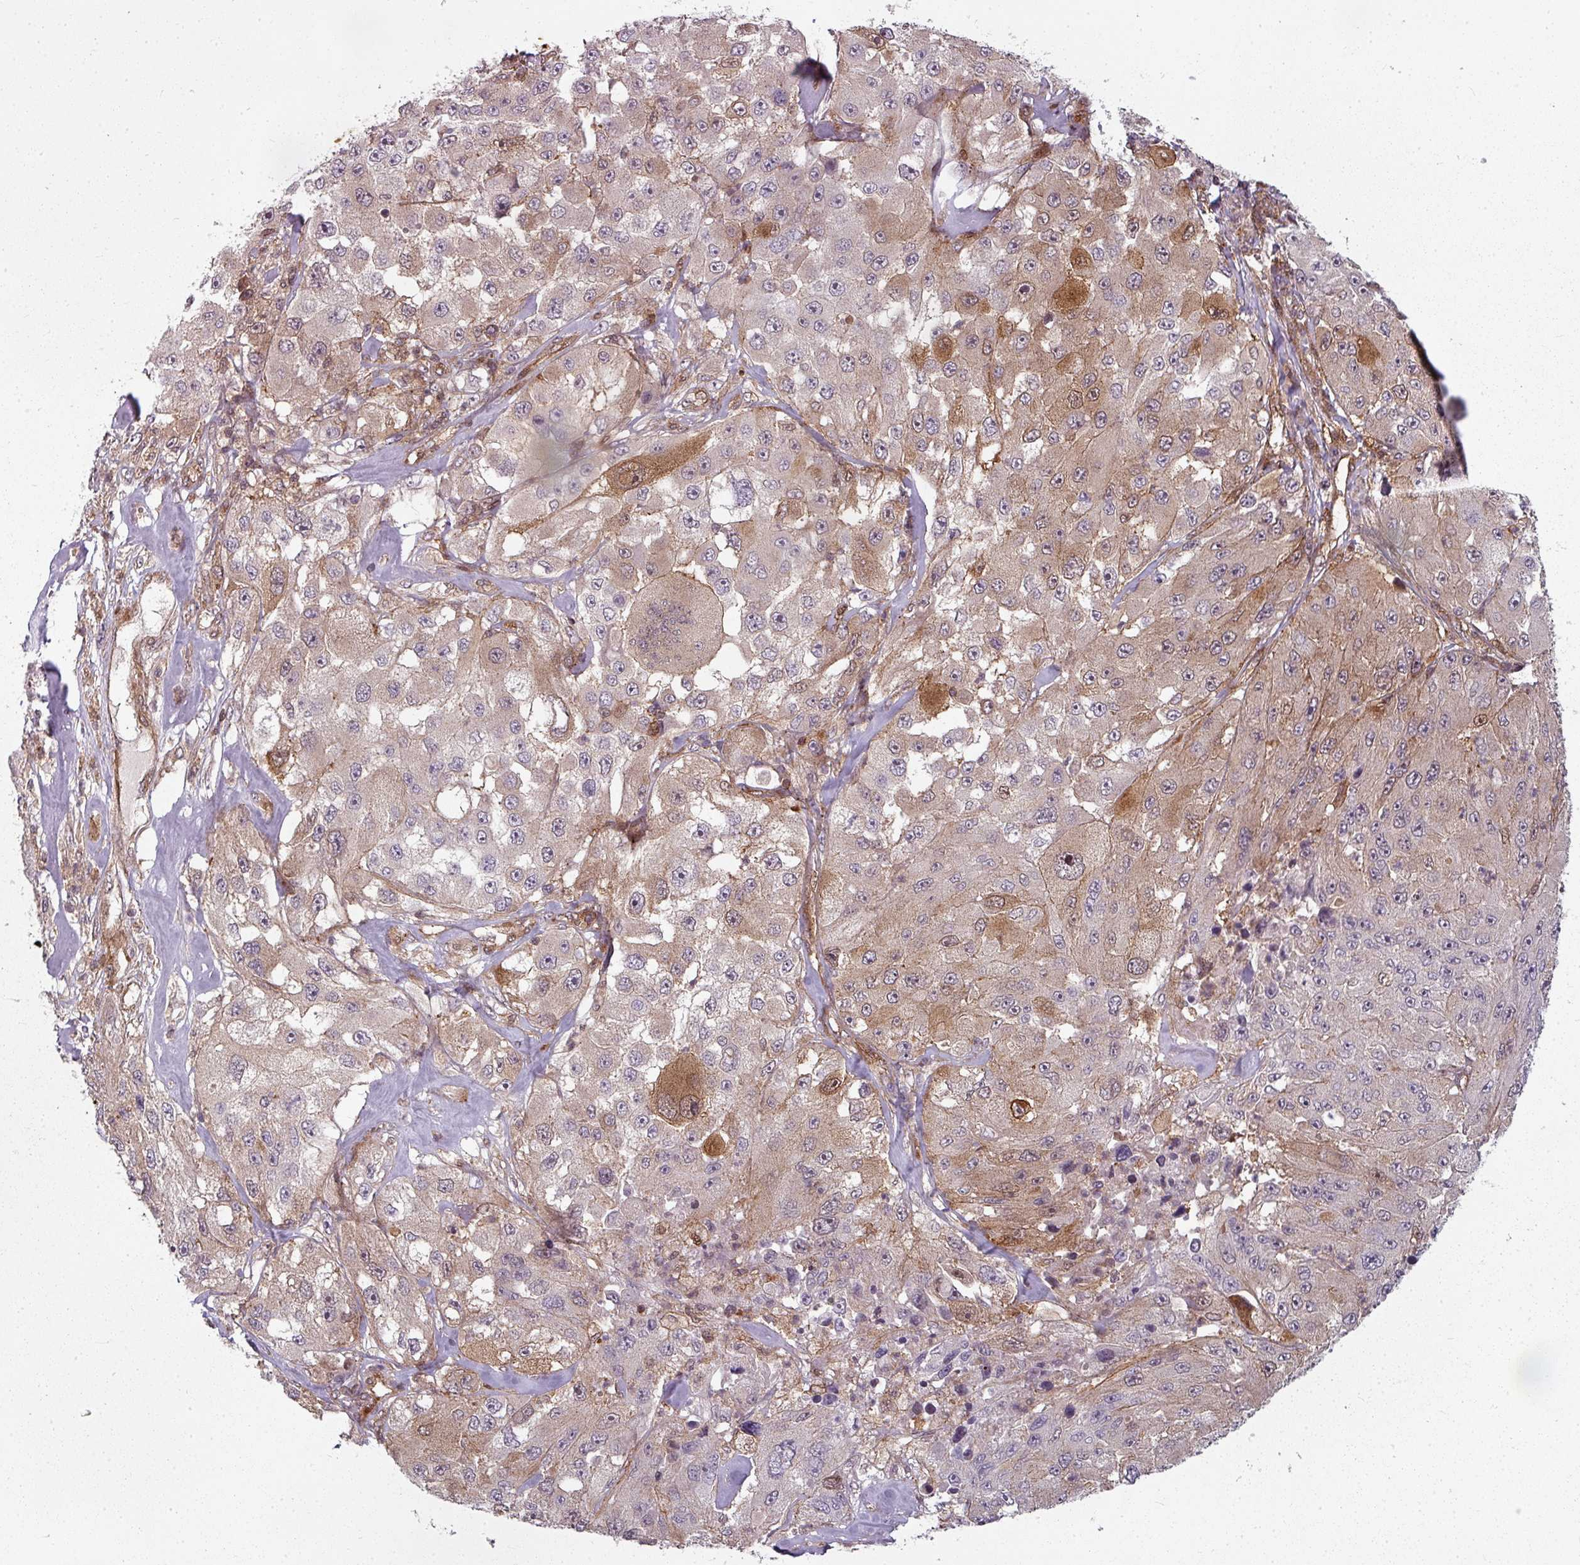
{"staining": {"intensity": "weak", "quantity": "<25%", "location": "cytoplasmic/membranous"}, "tissue": "melanoma", "cell_type": "Tumor cells", "image_type": "cancer", "snomed": [{"axis": "morphology", "description": "Malignant melanoma, Metastatic site"}, {"axis": "topography", "description": "Lymph node"}], "caption": "Immunohistochemistry image of neoplastic tissue: malignant melanoma (metastatic site) stained with DAB shows no significant protein positivity in tumor cells.", "gene": "CLIC1", "patient": {"sex": "male", "age": 62}}